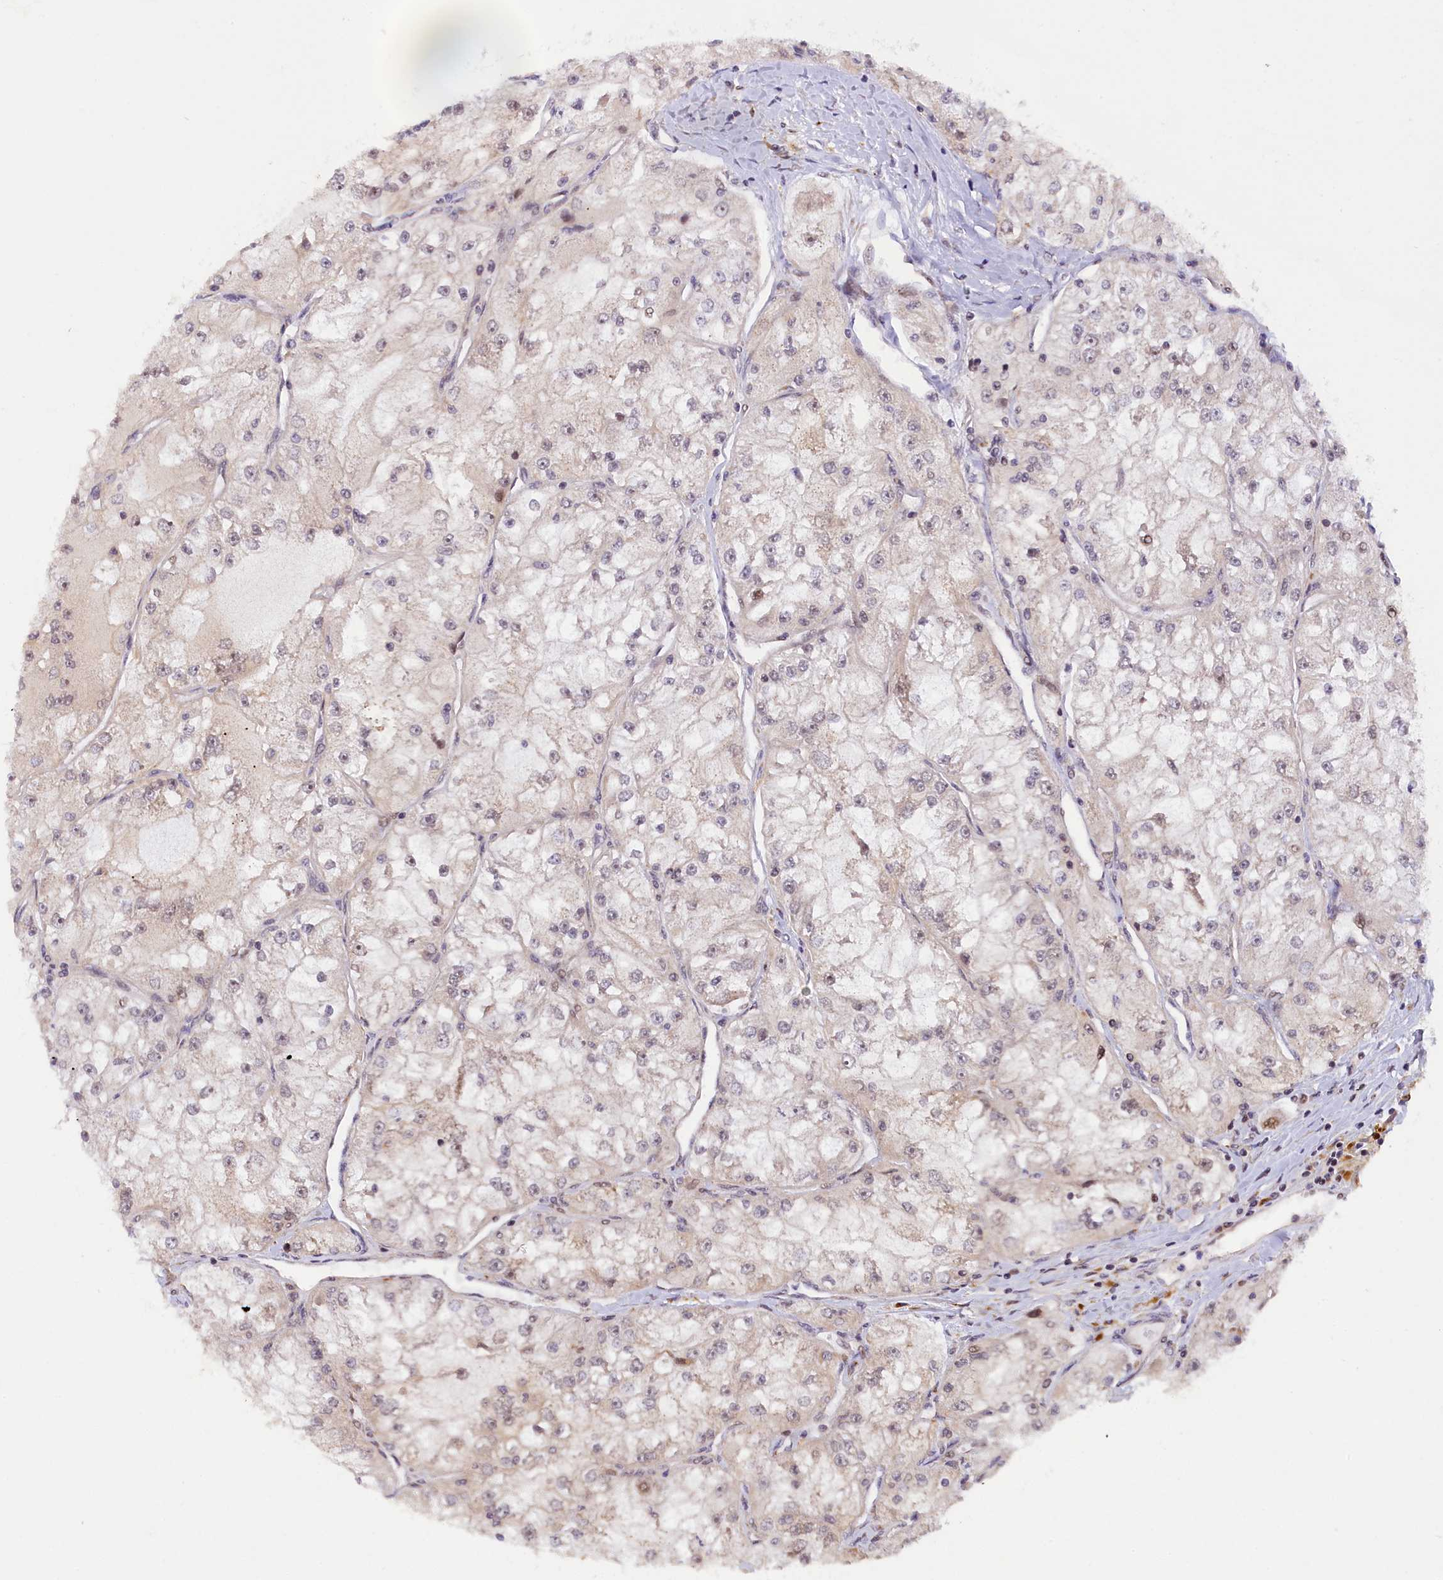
{"staining": {"intensity": "moderate", "quantity": "<25%", "location": "nuclear"}, "tissue": "renal cancer", "cell_type": "Tumor cells", "image_type": "cancer", "snomed": [{"axis": "morphology", "description": "Adenocarcinoma, NOS"}, {"axis": "topography", "description": "Kidney"}], "caption": "Protein staining by immunohistochemistry demonstrates moderate nuclear positivity in about <25% of tumor cells in adenocarcinoma (renal). (DAB (3,3'-diaminobenzidine) = brown stain, brightfield microscopy at high magnification).", "gene": "SAMD4A", "patient": {"sex": "female", "age": 72}}